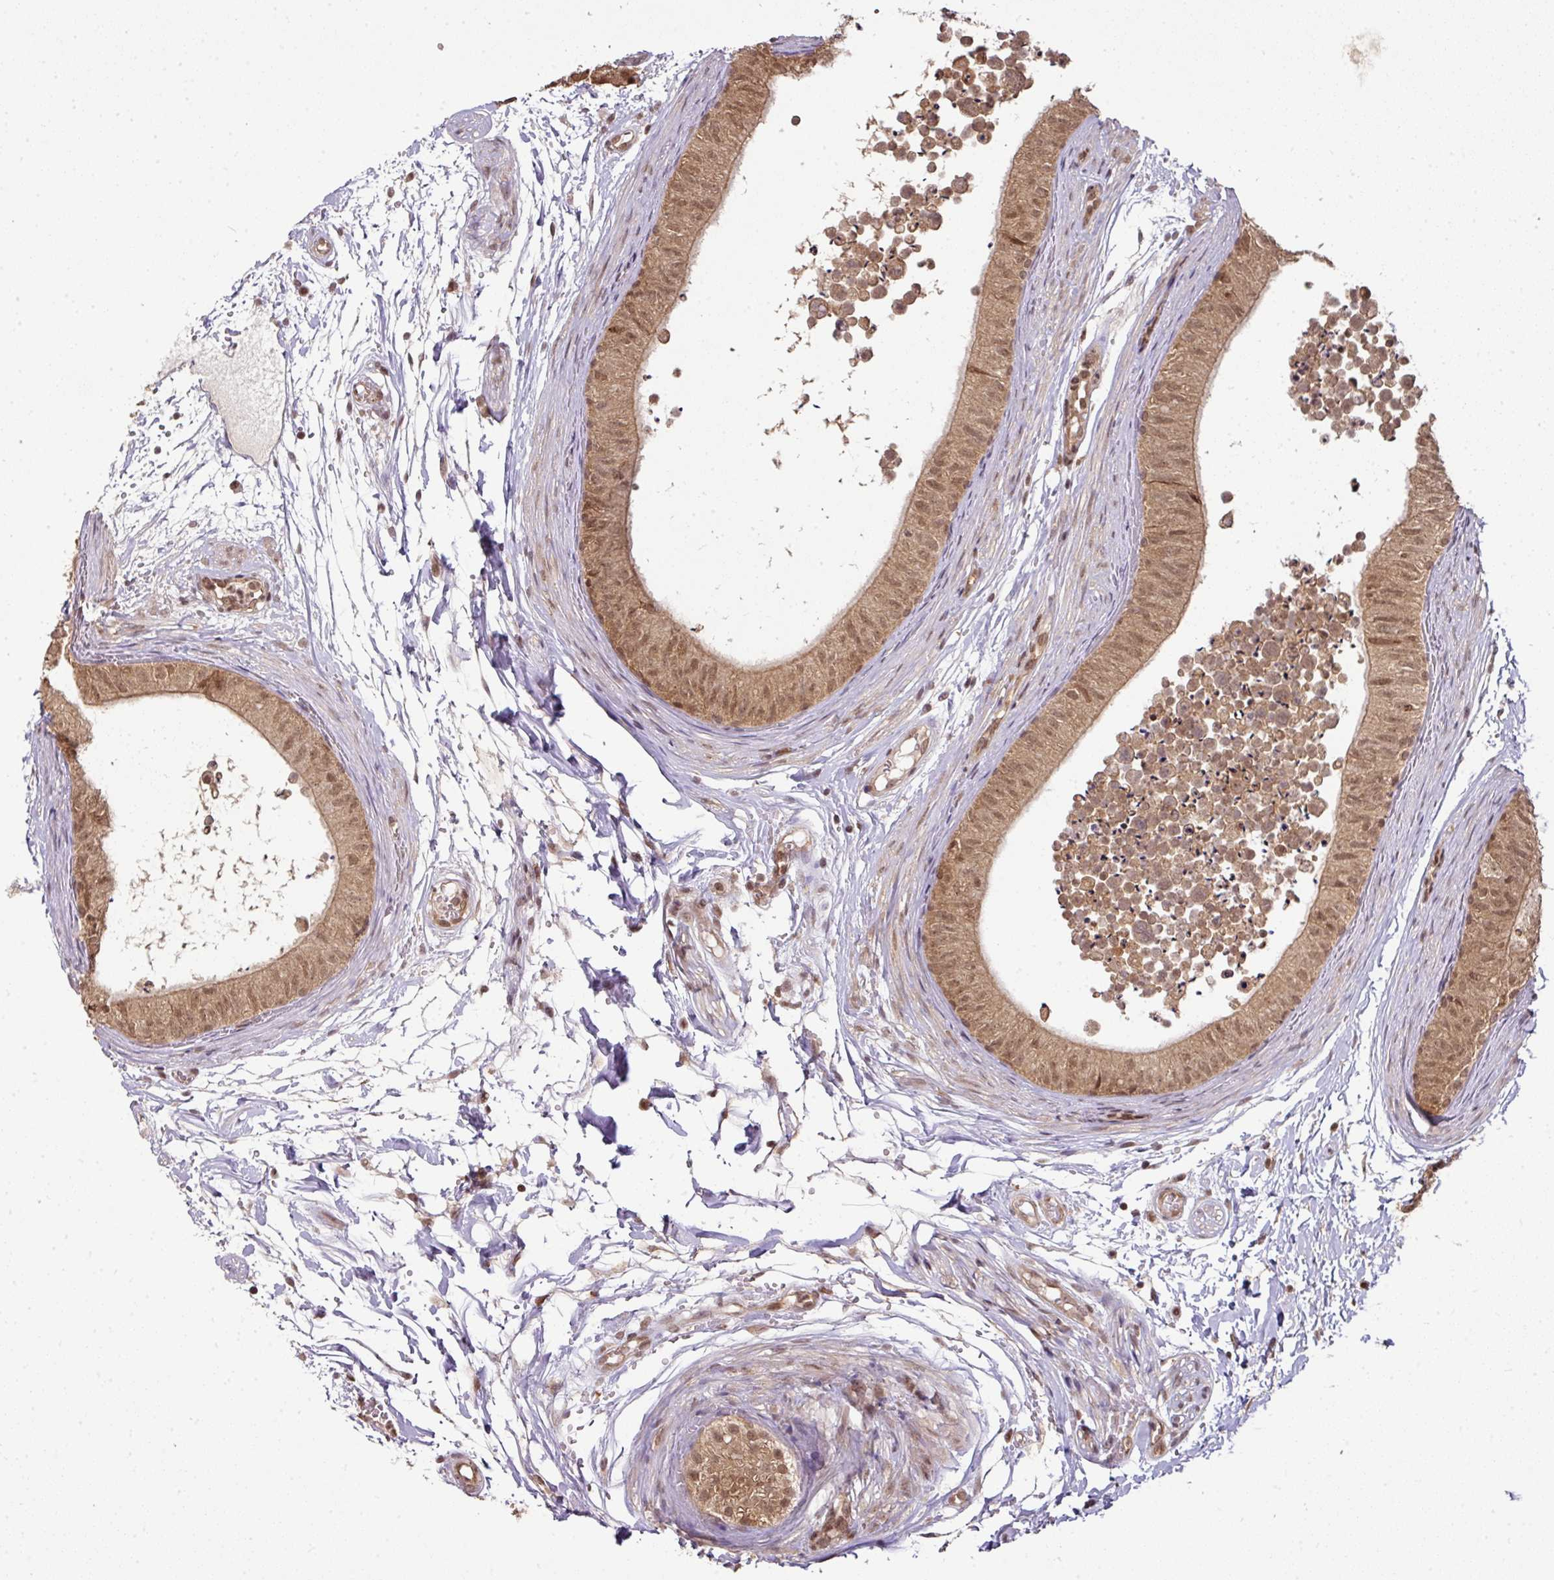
{"staining": {"intensity": "moderate", "quantity": ">75%", "location": "cytoplasmic/membranous,nuclear"}, "tissue": "epididymis", "cell_type": "Glandular cells", "image_type": "normal", "snomed": [{"axis": "morphology", "description": "Normal tissue, NOS"}, {"axis": "topography", "description": "Epididymis"}], "caption": "Moderate cytoplasmic/membranous,nuclear protein expression is identified in approximately >75% of glandular cells in epididymis. Using DAB (3,3'-diaminobenzidine) (brown) and hematoxylin (blue) stains, captured at high magnification using brightfield microscopy.", "gene": "ANKRD18A", "patient": {"sex": "male", "age": 15}}